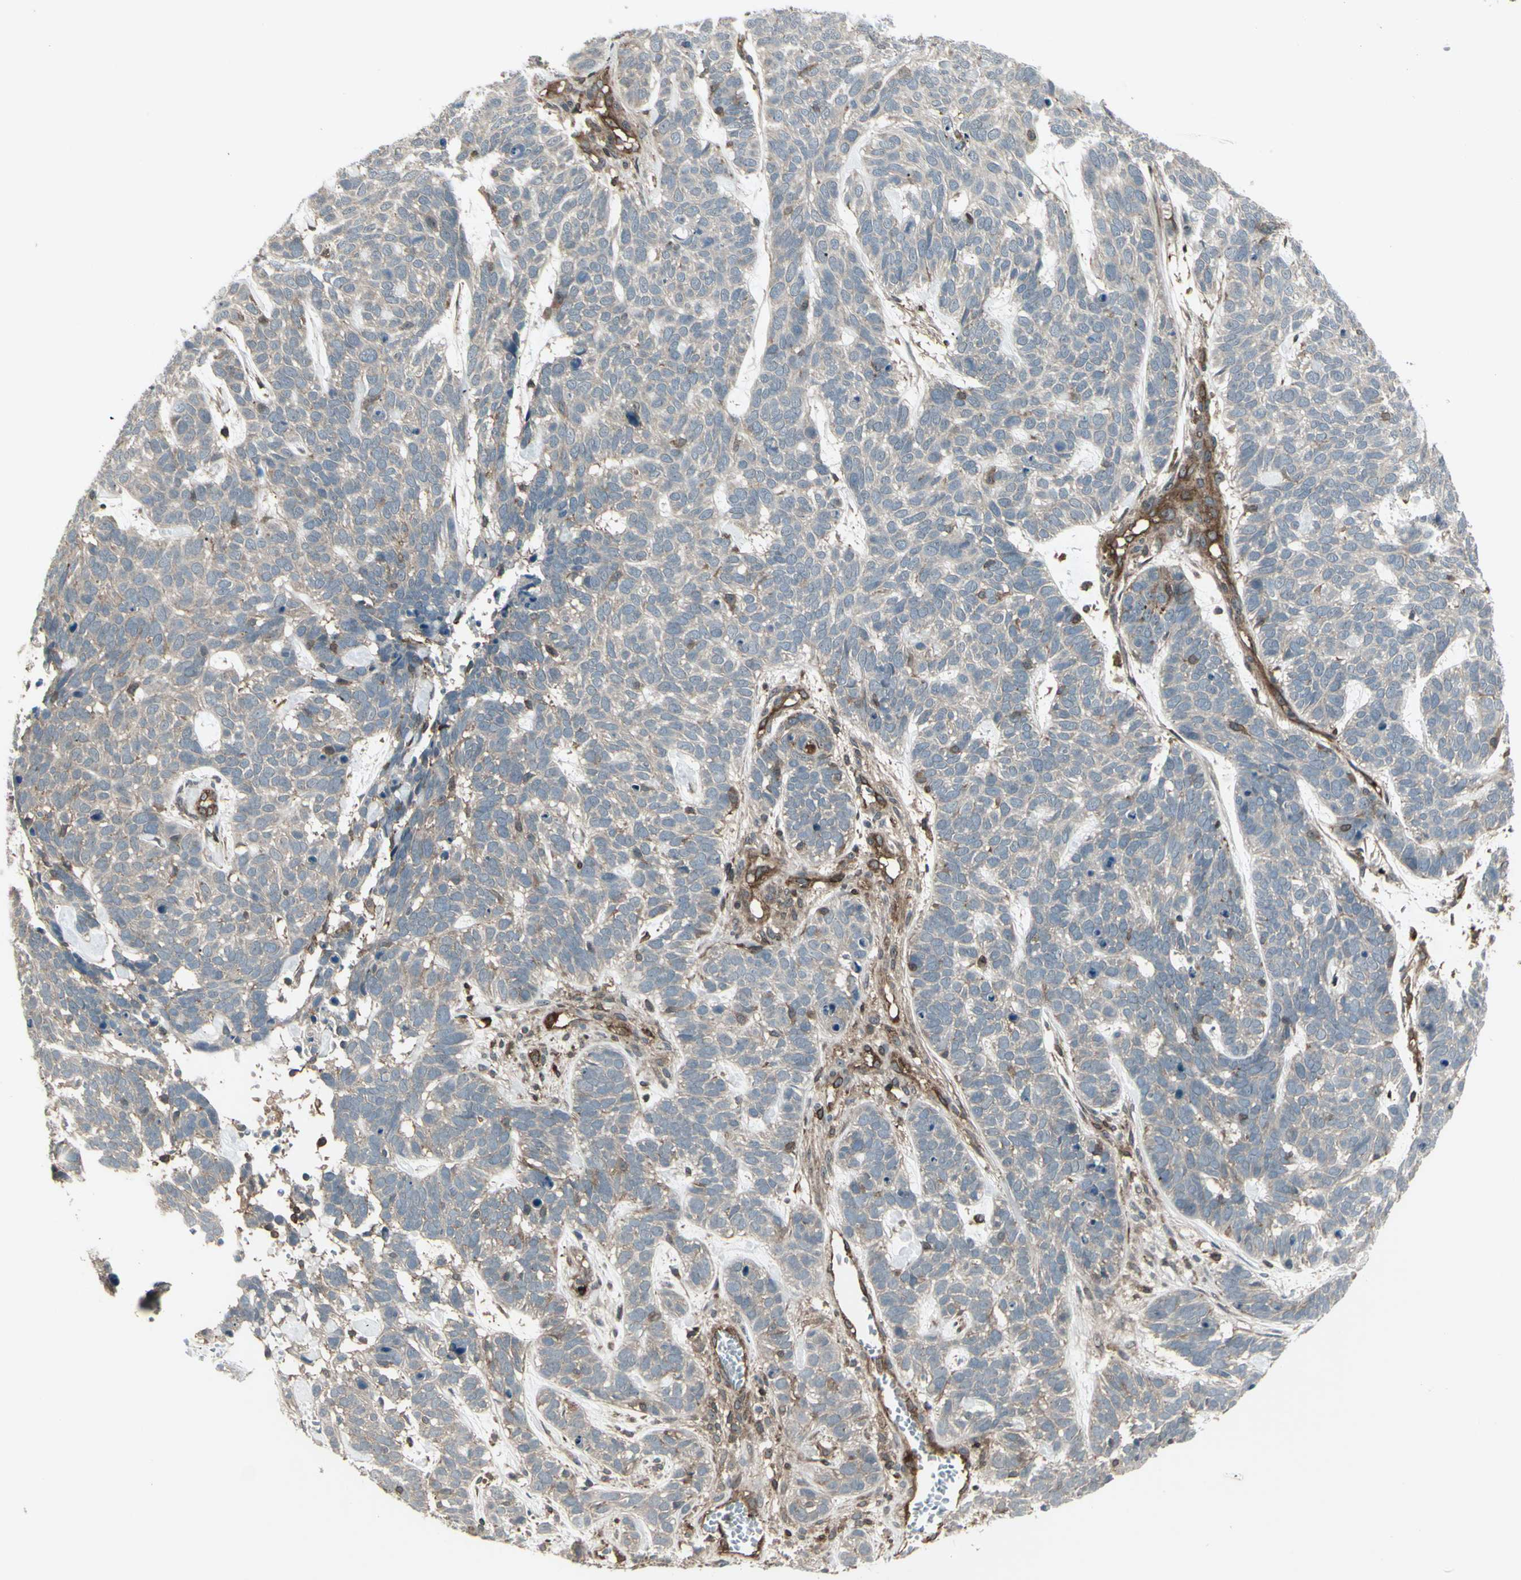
{"staining": {"intensity": "weak", "quantity": ">75%", "location": "cytoplasmic/membranous"}, "tissue": "skin cancer", "cell_type": "Tumor cells", "image_type": "cancer", "snomed": [{"axis": "morphology", "description": "Basal cell carcinoma"}, {"axis": "topography", "description": "Skin"}], "caption": "This histopathology image shows skin basal cell carcinoma stained with immunohistochemistry to label a protein in brown. The cytoplasmic/membranous of tumor cells show weak positivity for the protein. Nuclei are counter-stained blue.", "gene": "FXYD5", "patient": {"sex": "male", "age": 87}}